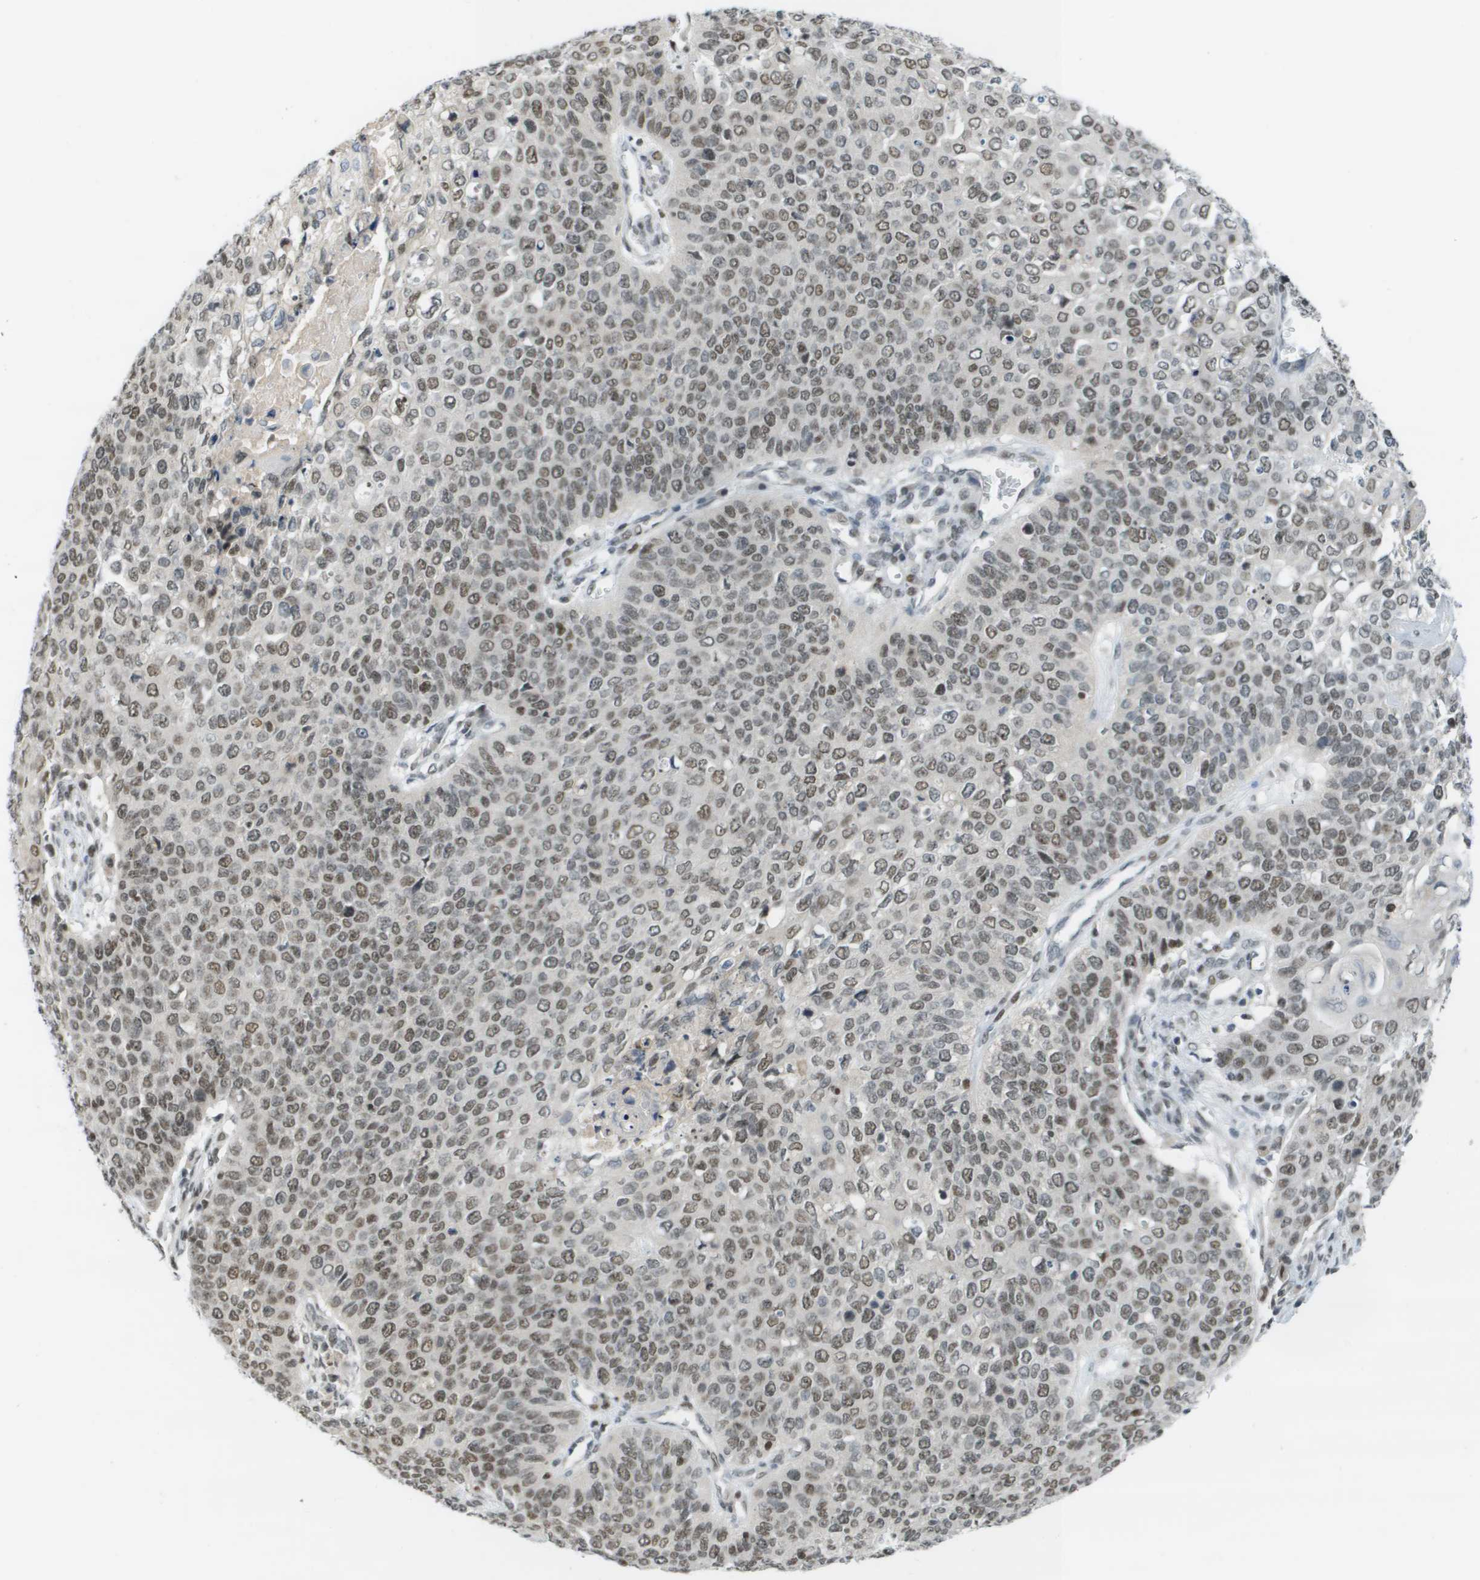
{"staining": {"intensity": "moderate", "quantity": ">75%", "location": "nuclear"}, "tissue": "cervical cancer", "cell_type": "Tumor cells", "image_type": "cancer", "snomed": [{"axis": "morphology", "description": "Squamous cell carcinoma, NOS"}, {"axis": "topography", "description": "Cervix"}], "caption": "Immunohistochemical staining of human squamous cell carcinoma (cervical) reveals medium levels of moderate nuclear expression in approximately >75% of tumor cells.", "gene": "CBX5", "patient": {"sex": "female", "age": 39}}